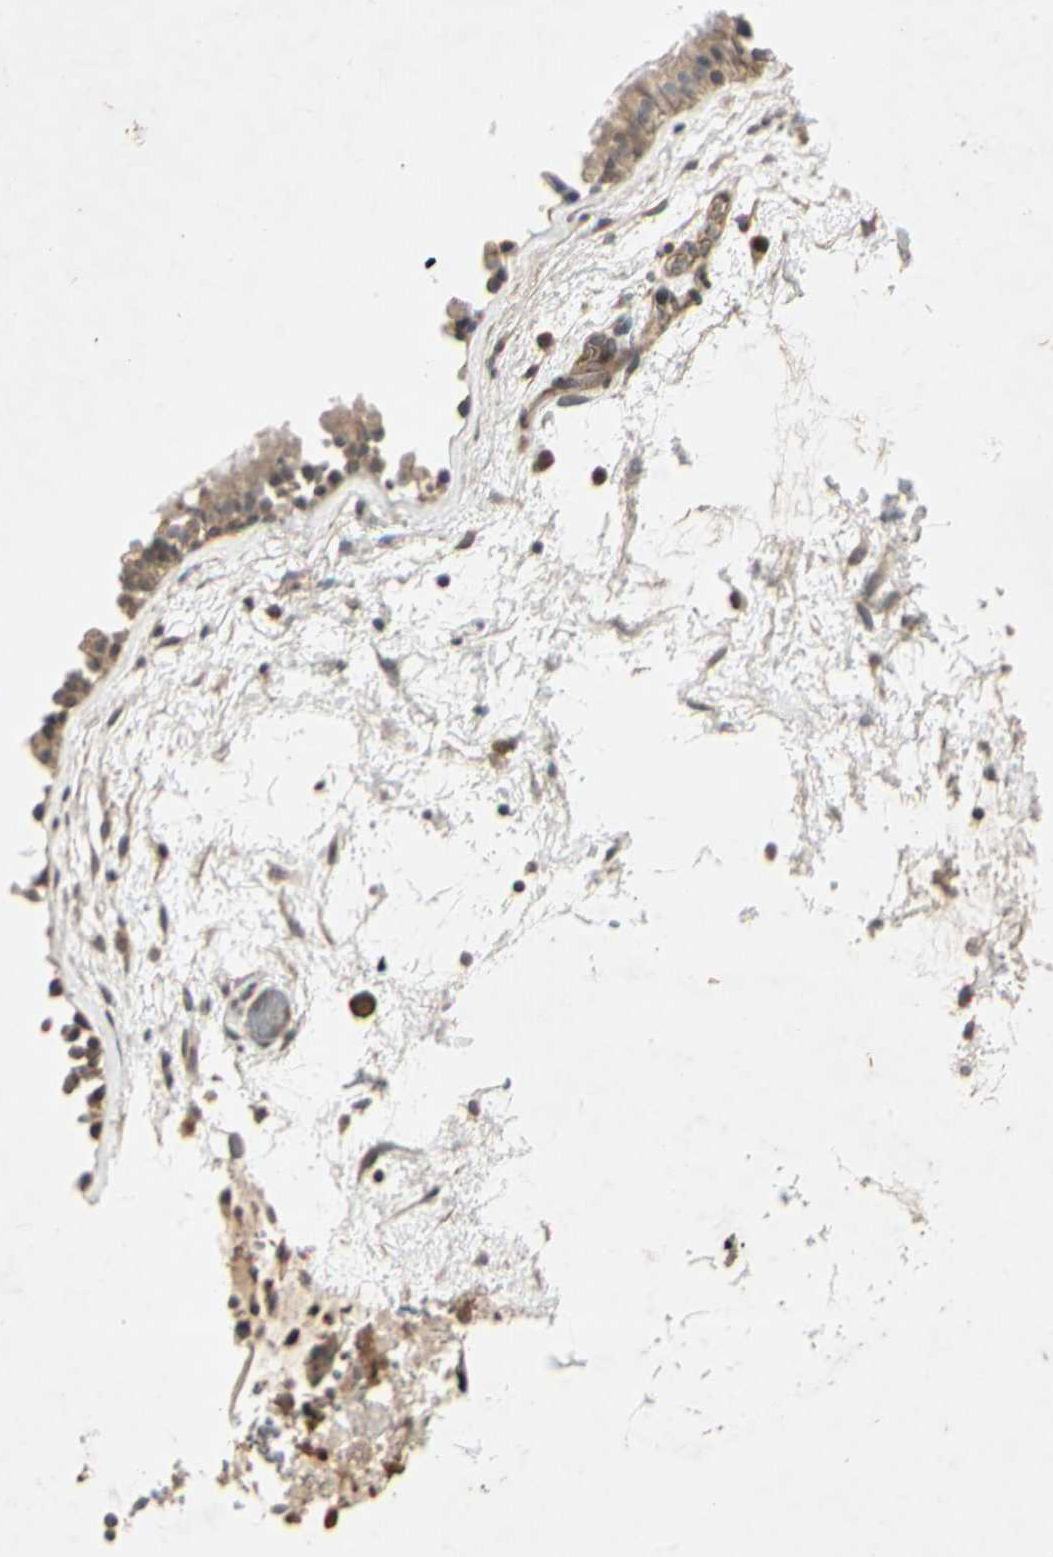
{"staining": {"intensity": "weak", "quantity": ">75%", "location": "cytoplasmic/membranous"}, "tissue": "nasopharynx", "cell_type": "Respiratory epithelial cells", "image_type": "normal", "snomed": [{"axis": "morphology", "description": "Normal tissue, NOS"}, {"axis": "morphology", "description": "Inflammation, NOS"}, {"axis": "topography", "description": "Nasopharynx"}], "caption": "Benign nasopharynx demonstrates weak cytoplasmic/membranous expression in about >75% of respiratory epithelial cells, visualized by immunohistochemistry. Immunohistochemistry stains the protein of interest in brown and the nuclei are stained blue.", "gene": "TEK", "patient": {"sex": "male", "age": 48}}